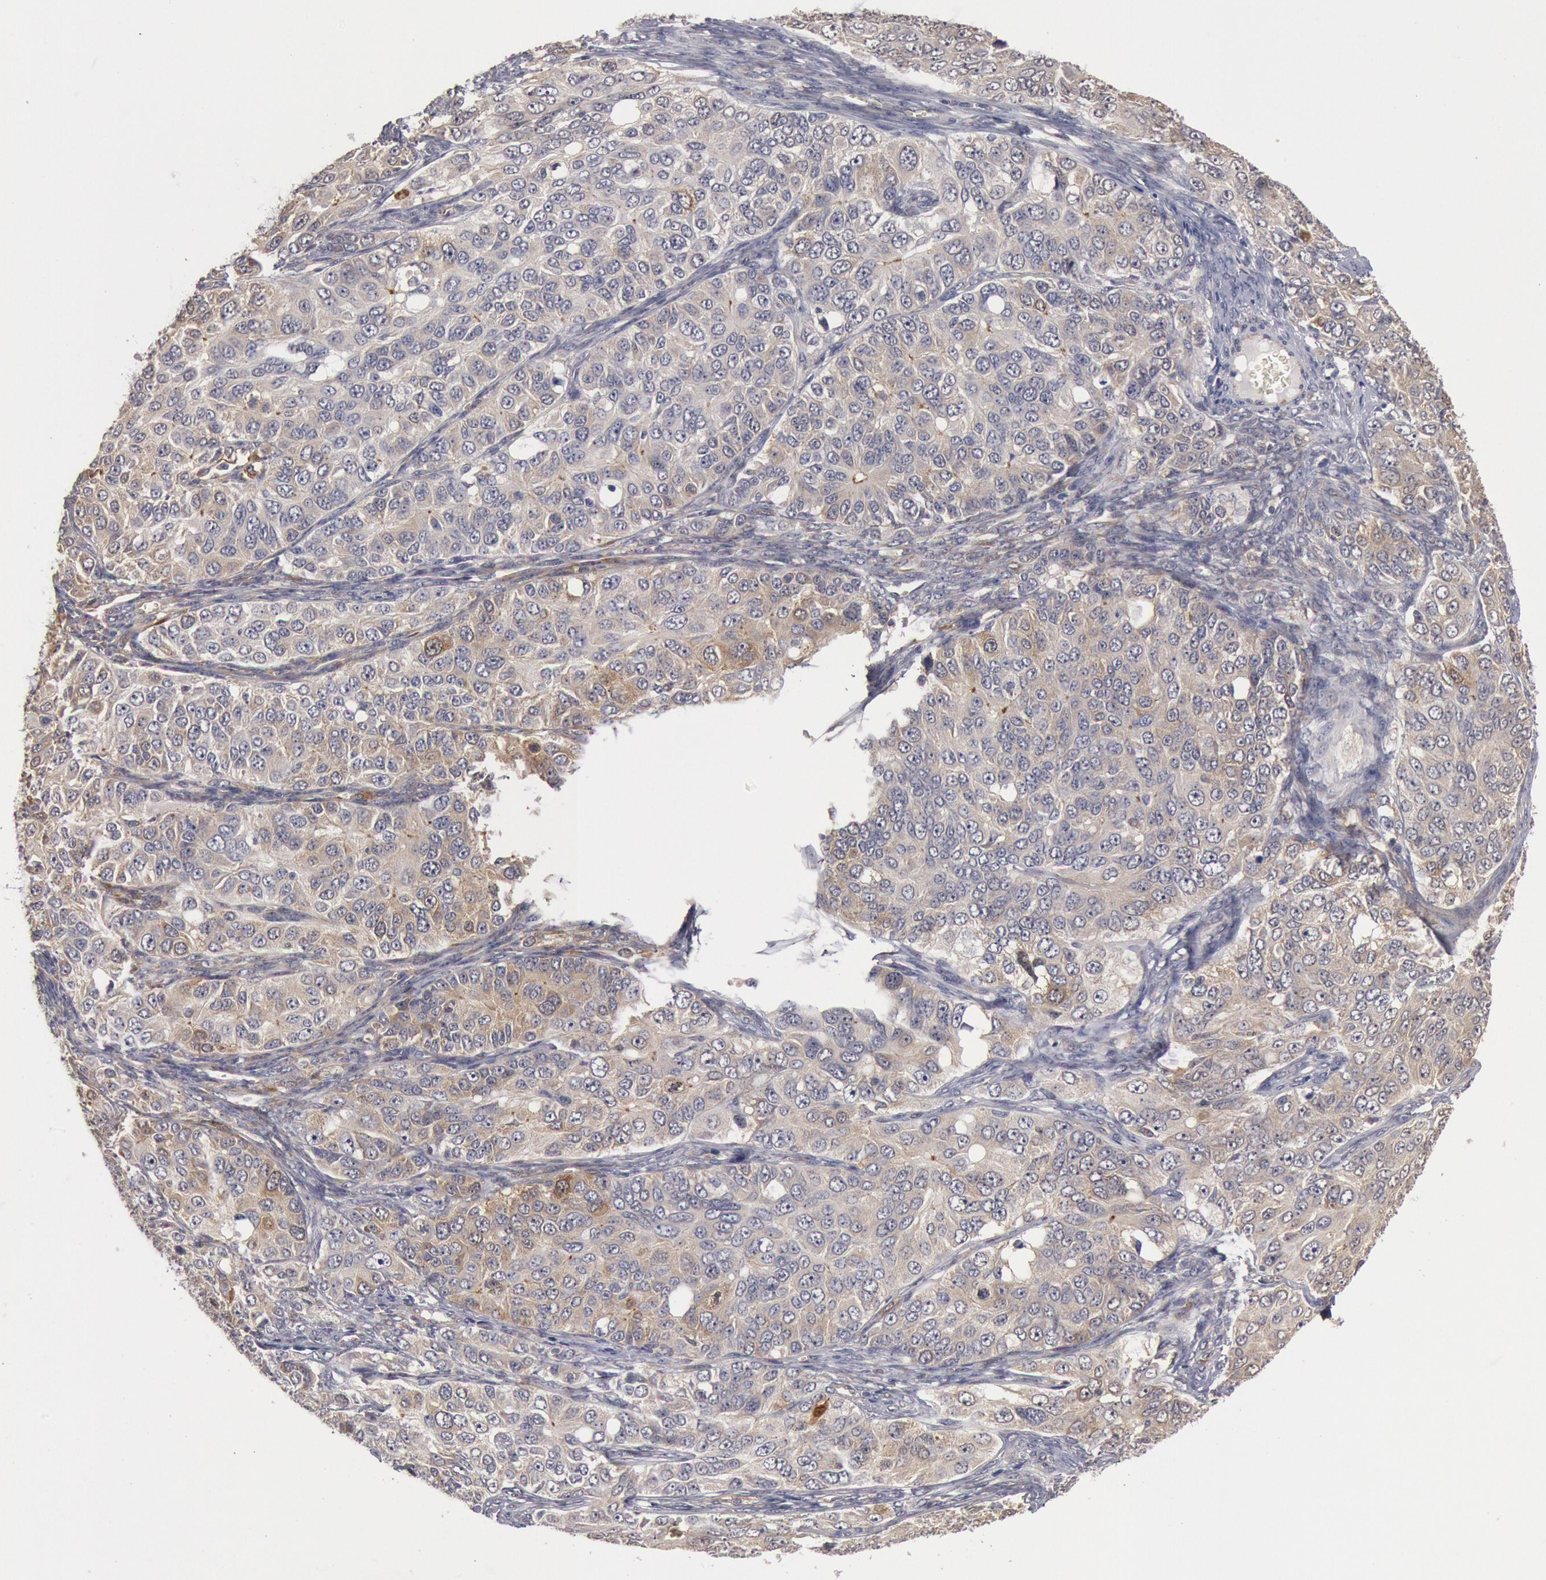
{"staining": {"intensity": "weak", "quantity": "<25%", "location": "cytoplasmic/membranous"}, "tissue": "ovarian cancer", "cell_type": "Tumor cells", "image_type": "cancer", "snomed": [{"axis": "morphology", "description": "Carcinoma, endometroid"}, {"axis": "topography", "description": "Ovary"}], "caption": "Immunohistochemical staining of ovarian endometroid carcinoma displays no significant staining in tumor cells.", "gene": "DNAJA1", "patient": {"sex": "female", "age": 51}}